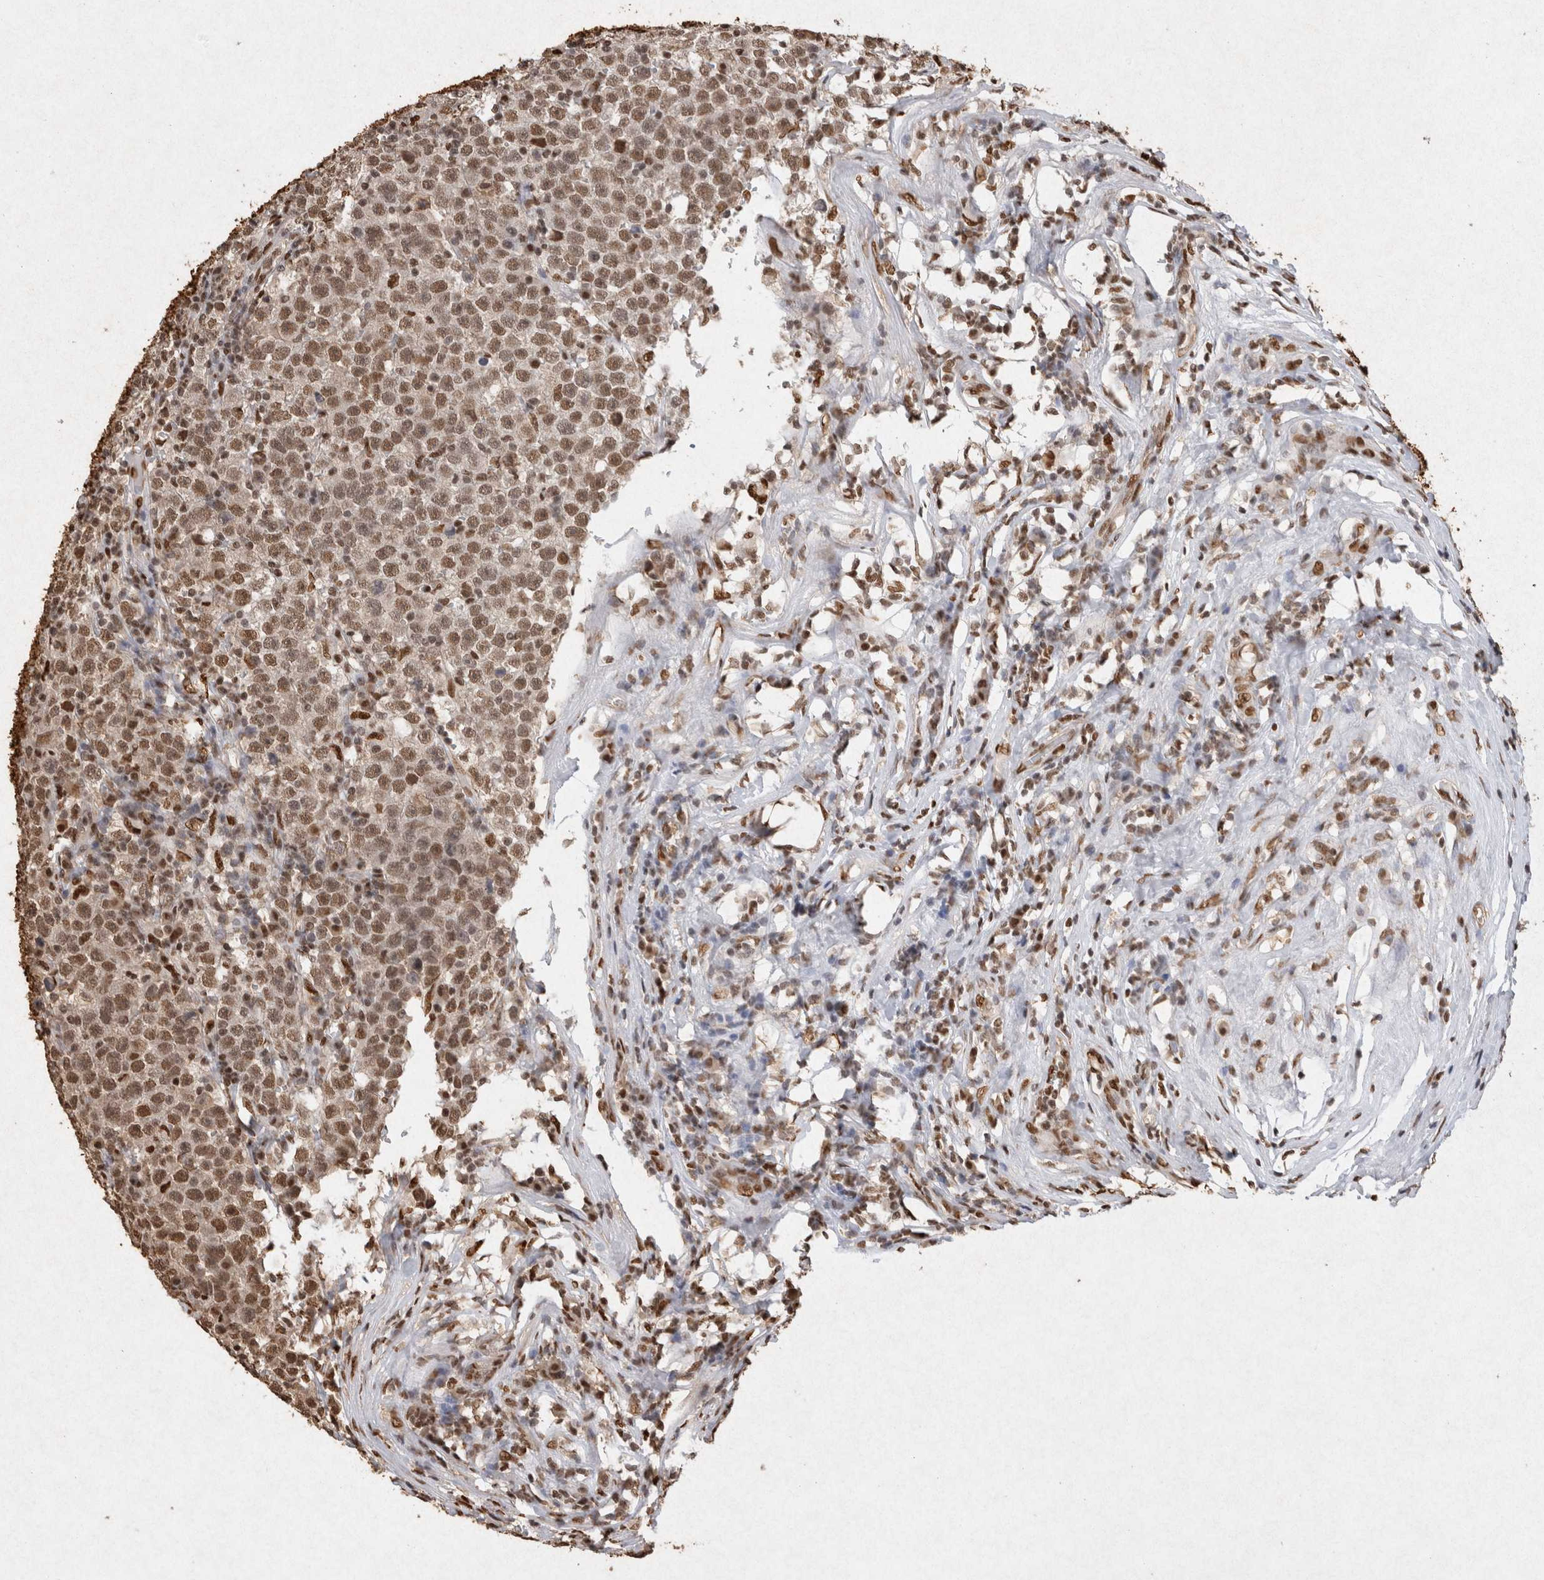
{"staining": {"intensity": "moderate", "quantity": ">75%", "location": "nuclear"}, "tissue": "testis cancer", "cell_type": "Tumor cells", "image_type": "cancer", "snomed": [{"axis": "morphology", "description": "Seminoma, NOS"}, {"axis": "topography", "description": "Testis"}], "caption": "IHC of testis seminoma exhibits medium levels of moderate nuclear positivity in approximately >75% of tumor cells. (Brightfield microscopy of DAB IHC at high magnification).", "gene": "HDGF", "patient": {"sex": "male", "age": 43}}